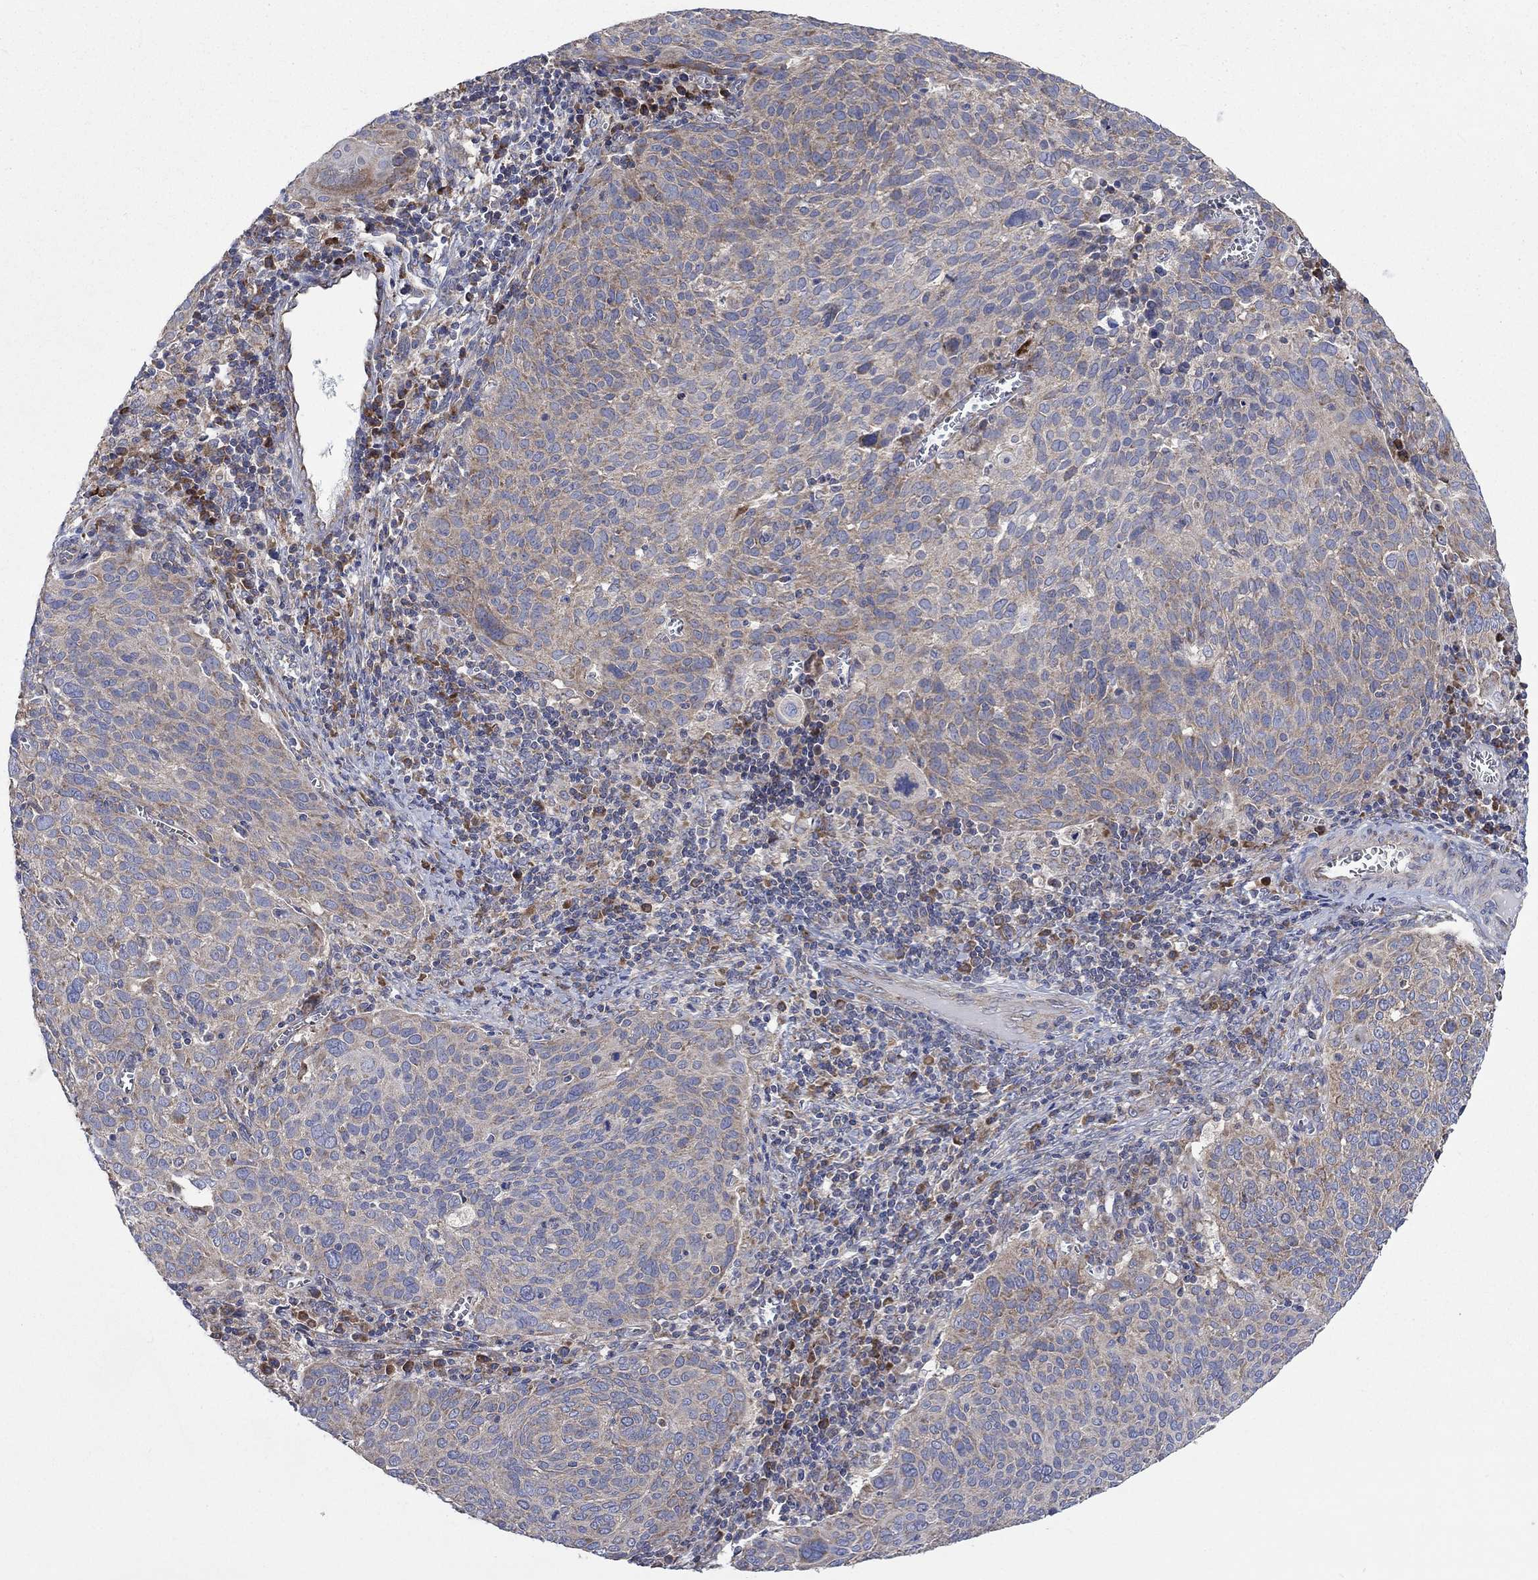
{"staining": {"intensity": "weak", "quantity": "25%-75%", "location": "cytoplasmic/membranous"}, "tissue": "cervical cancer", "cell_type": "Tumor cells", "image_type": "cancer", "snomed": [{"axis": "morphology", "description": "Squamous cell carcinoma, NOS"}, {"axis": "topography", "description": "Cervix"}], "caption": "Immunohistochemistry of cervical cancer (squamous cell carcinoma) displays low levels of weak cytoplasmic/membranous staining in about 25%-75% of tumor cells. The staining is performed using DAB (3,3'-diaminobenzidine) brown chromogen to label protein expression. The nuclei are counter-stained blue using hematoxylin.", "gene": "RPLP0", "patient": {"sex": "female", "age": 39}}